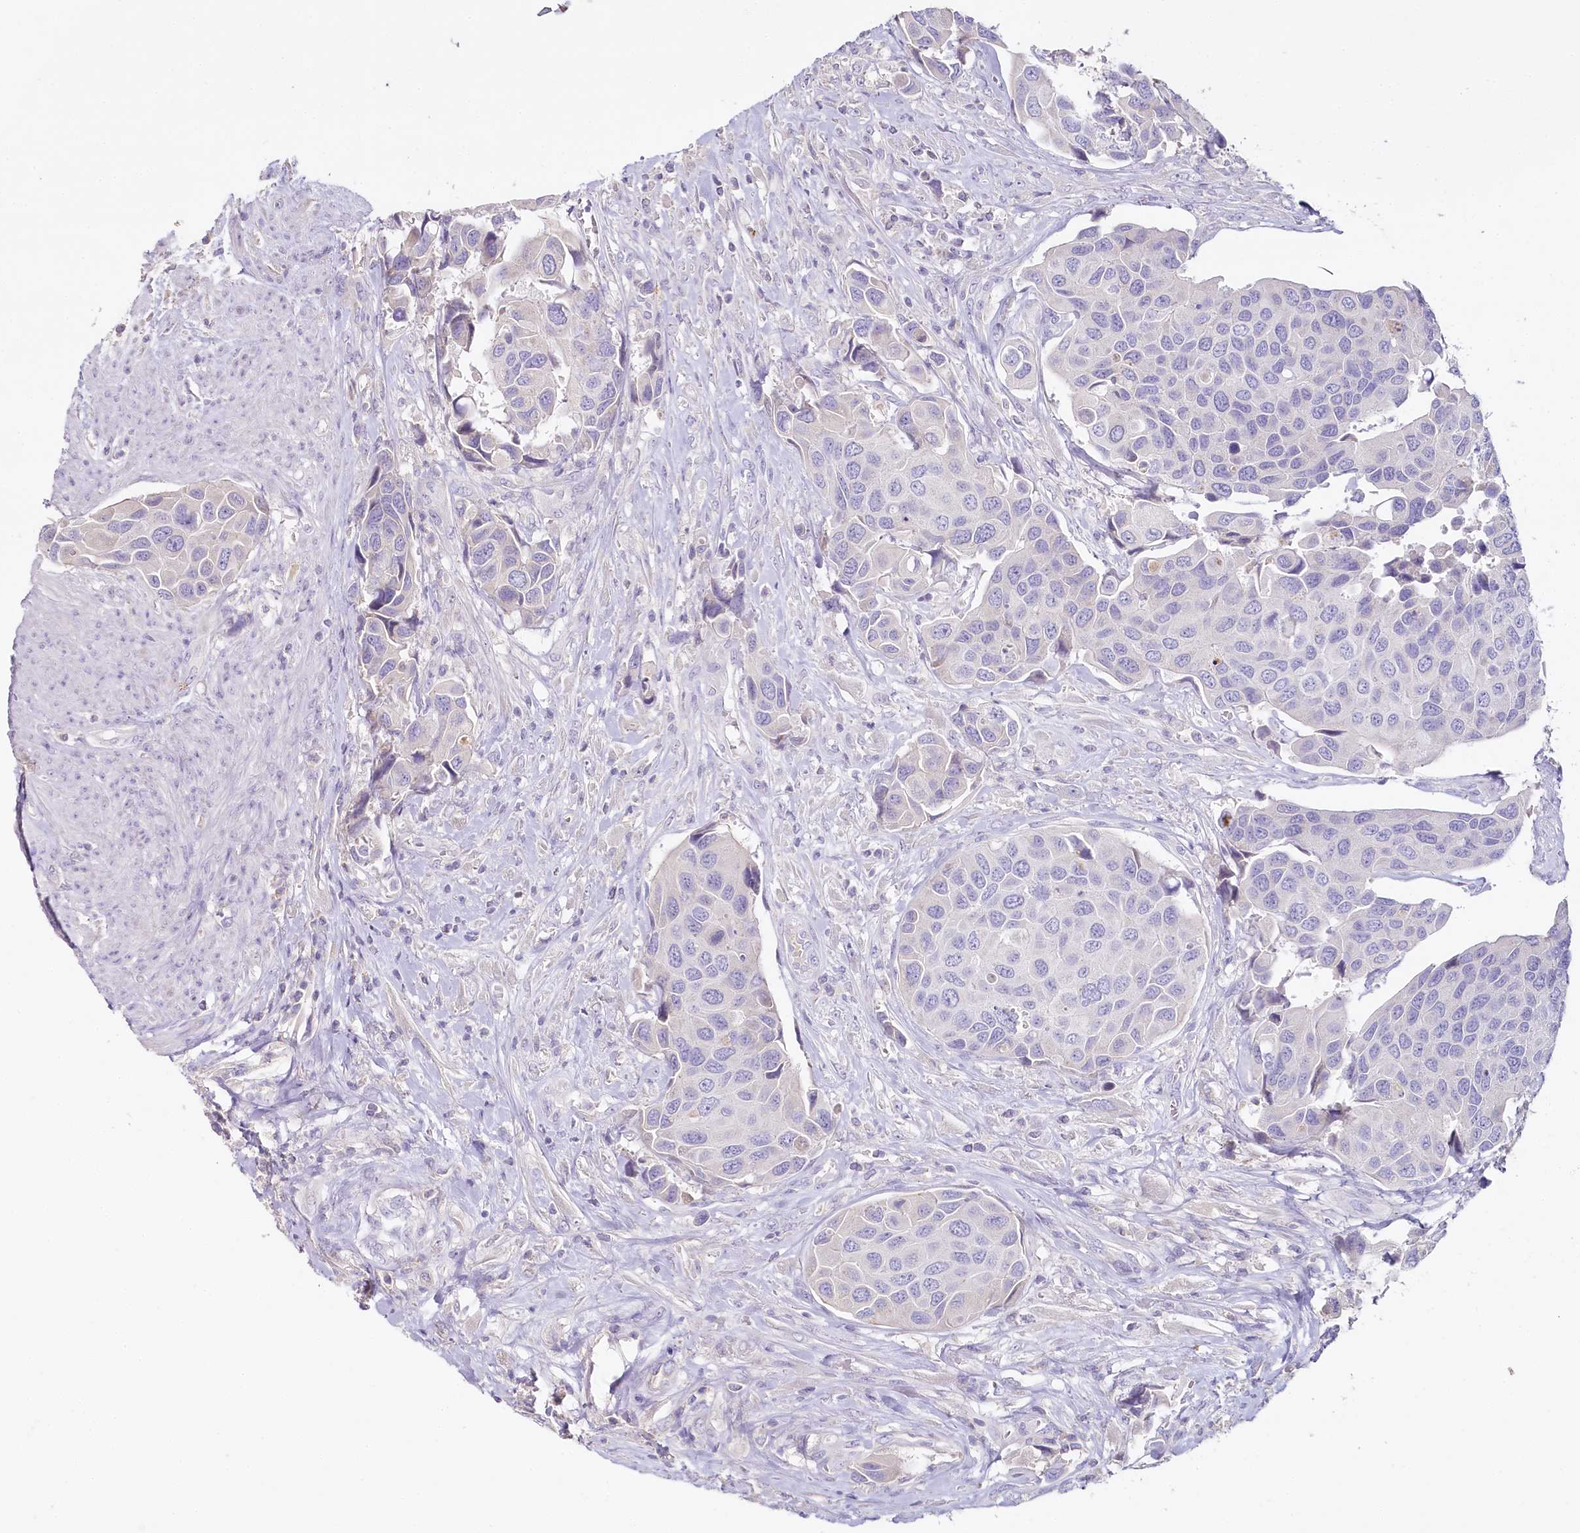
{"staining": {"intensity": "negative", "quantity": "none", "location": "none"}, "tissue": "urothelial cancer", "cell_type": "Tumor cells", "image_type": "cancer", "snomed": [{"axis": "morphology", "description": "Urothelial carcinoma, High grade"}, {"axis": "topography", "description": "Urinary bladder"}], "caption": "Immunohistochemistry (IHC) of high-grade urothelial carcinoma exhibits no positivity in tumor cells. (Stains: DAB (3,3'-diaminobenzidine) immunohistochemistry (IHC) with hematoxylin counter stain, Microscopy: brightfield microscopy at high magnification).", "gene": "HPD", "patient": {"sex": "male", "age": 74}}